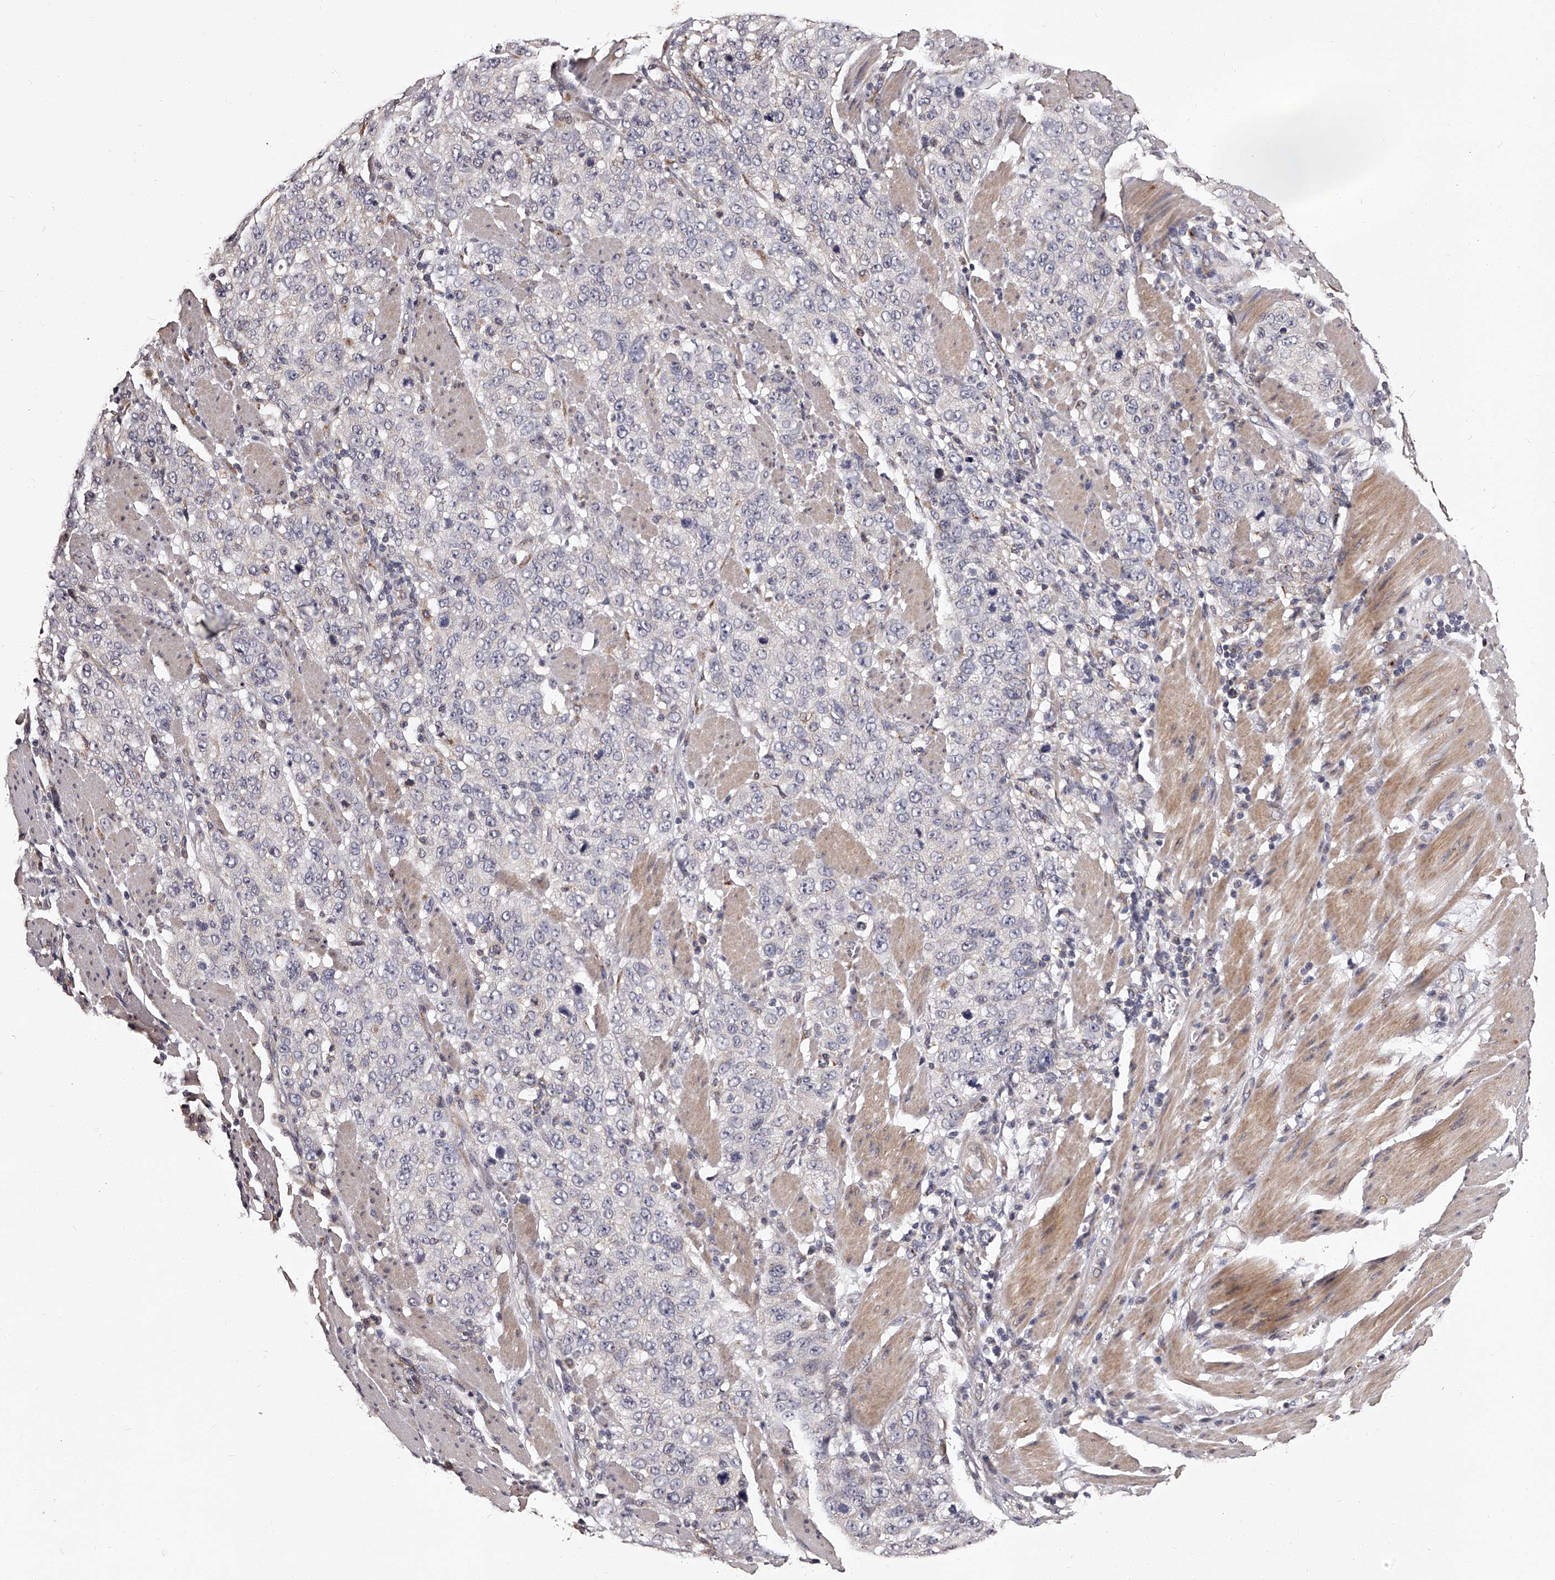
{"staining": {"intensity": "negative", "quantity": "none", "location": "none"}, "tissue": "stomach cancer", "cell_type": "Tumor cells", "image_type": "cancer", "snomed": [{"axis": "morphology", "description": "Adenocarcinoma, NOS"}, {"axis": "topography", "description": "Stomach"}], "caption": "Stomach cancer (adenocarcinoma) stained for a protein using immunohistochemistry (IHC) reveals no staining tumor cells.", "gene": "RSC1A1", "patient": {"sex": "male", "age": 48}}